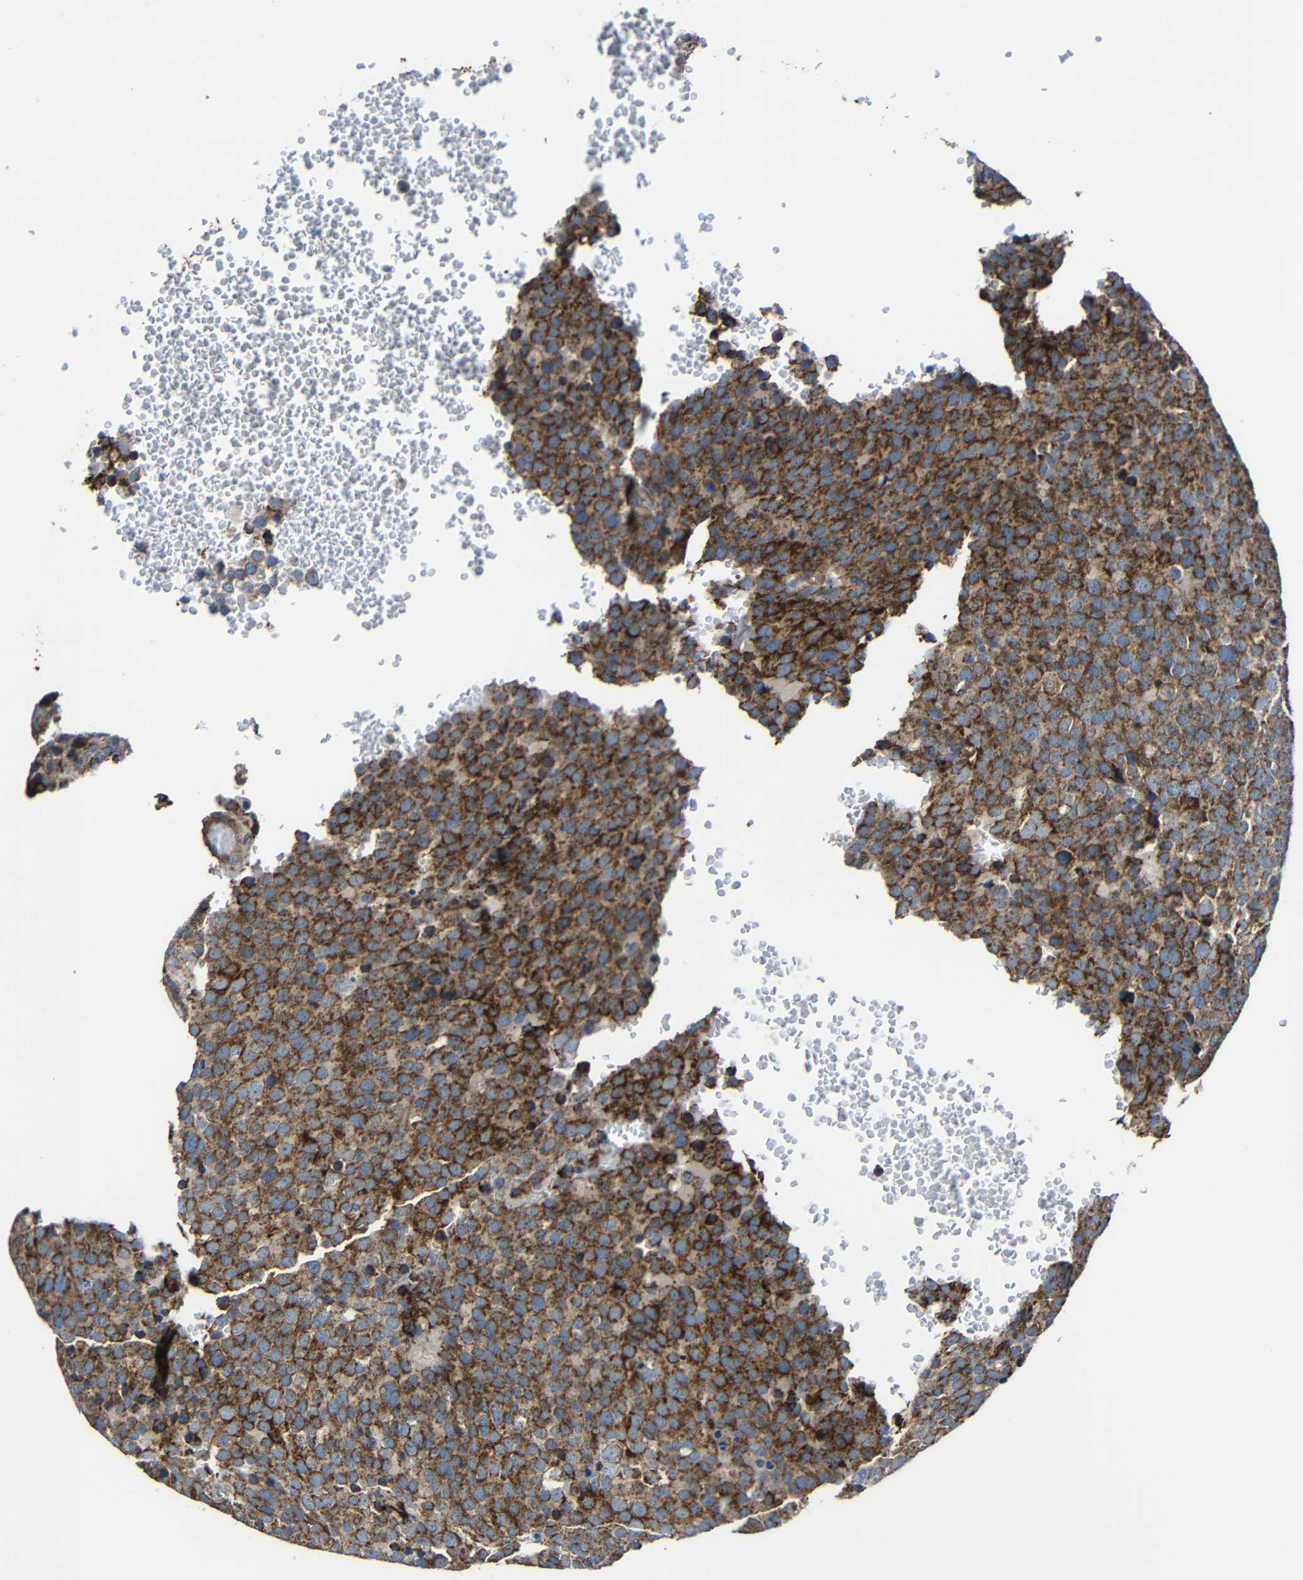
{"staining": {"intensity": "moderate", "quantity": ">75%", "location": "cytoplasmic/membranous"}, "tissue": "testis cancer", "cell_type": "Tumor cells", "image_type": "cancer", "snomed": [{"axis": "morphology", "description": "Seminoma, NOS"}, {"axis": "topography", "description": "Testis"}], "caption": "Immunohistochemical staining of human testis seminoma reveals medium levels of moderate cytoplasmic/membranous positivity in about >75% of tumor cells. (Brightfield microscopy of DAB IHC at high magnification).", "gene": "RHOT2", "patient": {"sex": "male", "age": 71}}